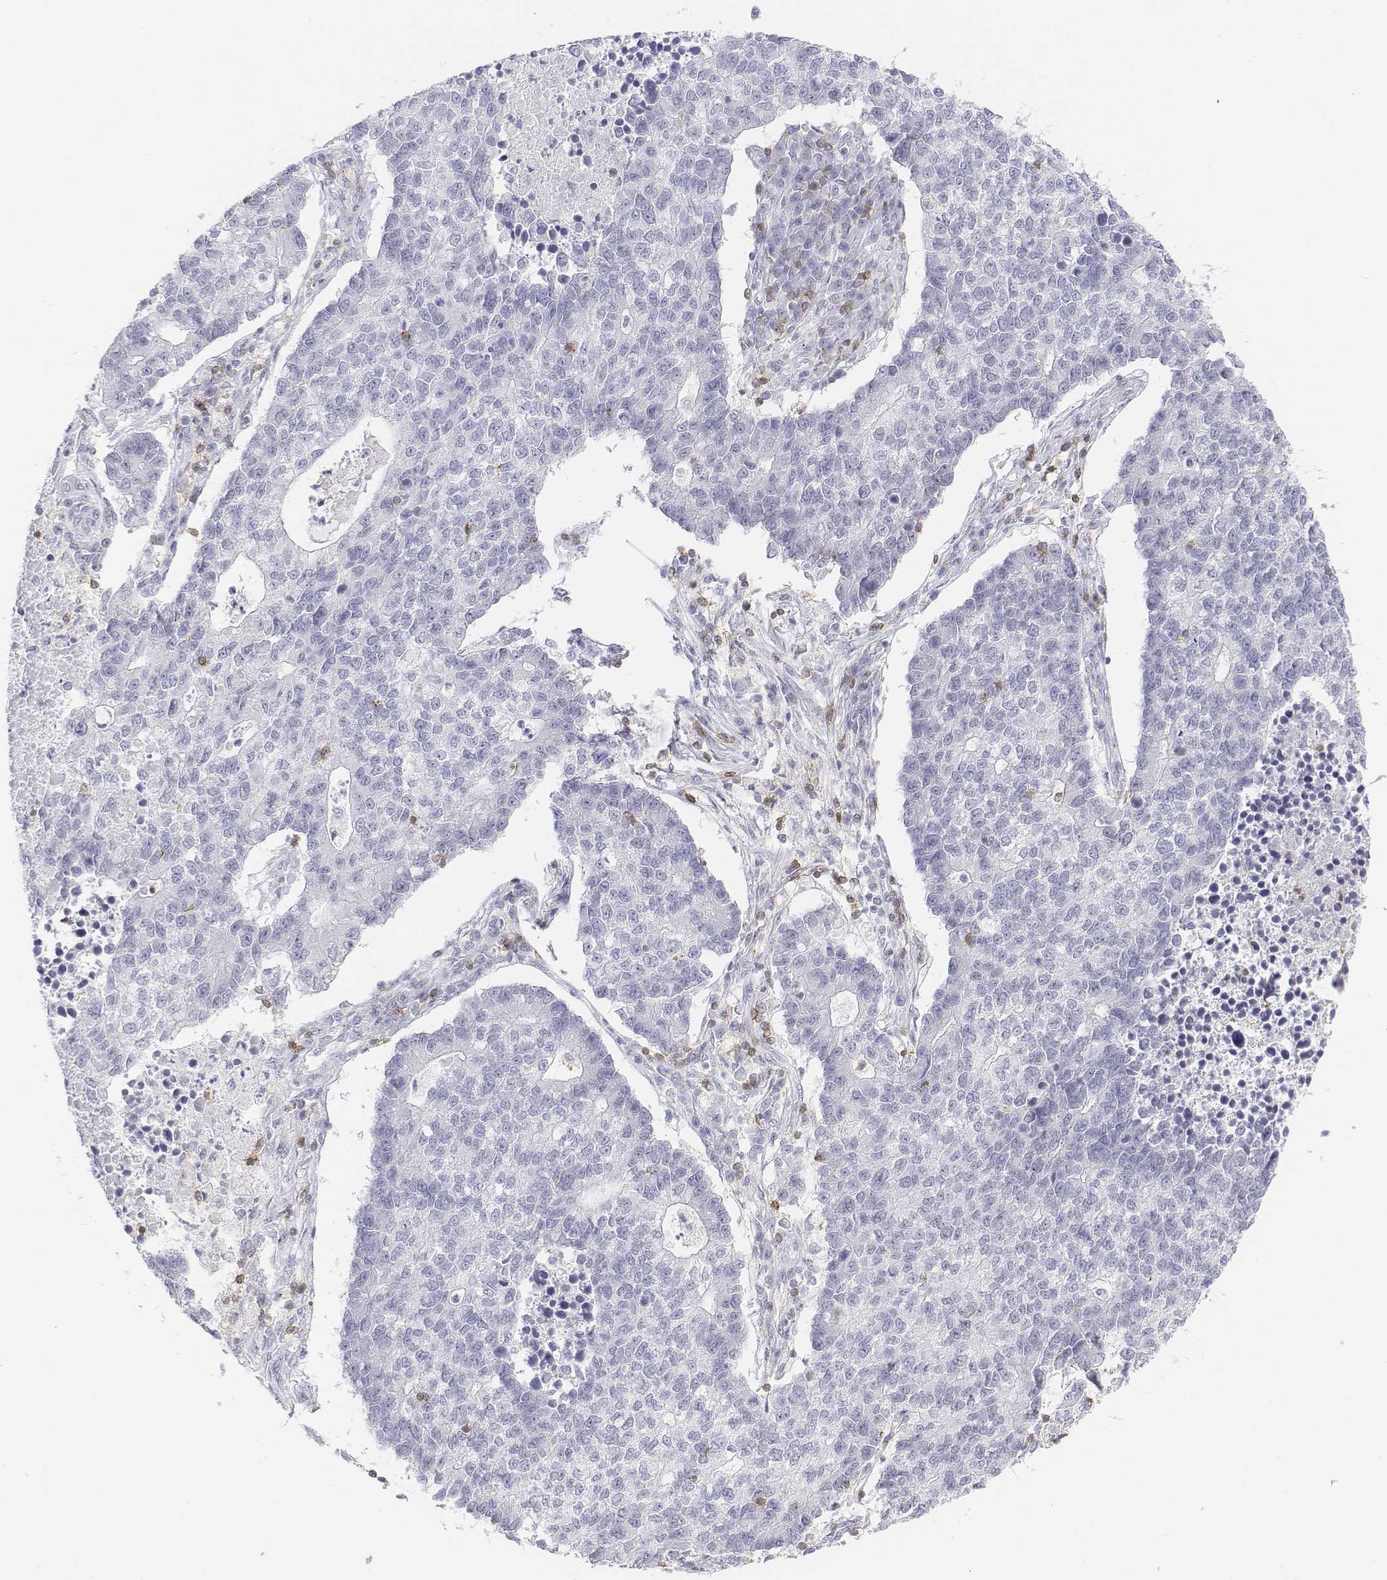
{"staining": {"intensity": "negative", "quantity": "none", "location": "none"}, "tissue": "lung cancer", "cell_type": "Tumor cells", "image_type": "cancer", "snomed": [{"axis": "morphology", "description": "Adenocarcinoma, NOS"}, {"axis": "topography", "description": "Lung"}], "caption": "Lung cancer was stained to show a protein in brown. There is no significant staining in tumor cells.", "gene": "CD3E", "patient": {"sex": "male", "age": 57}}